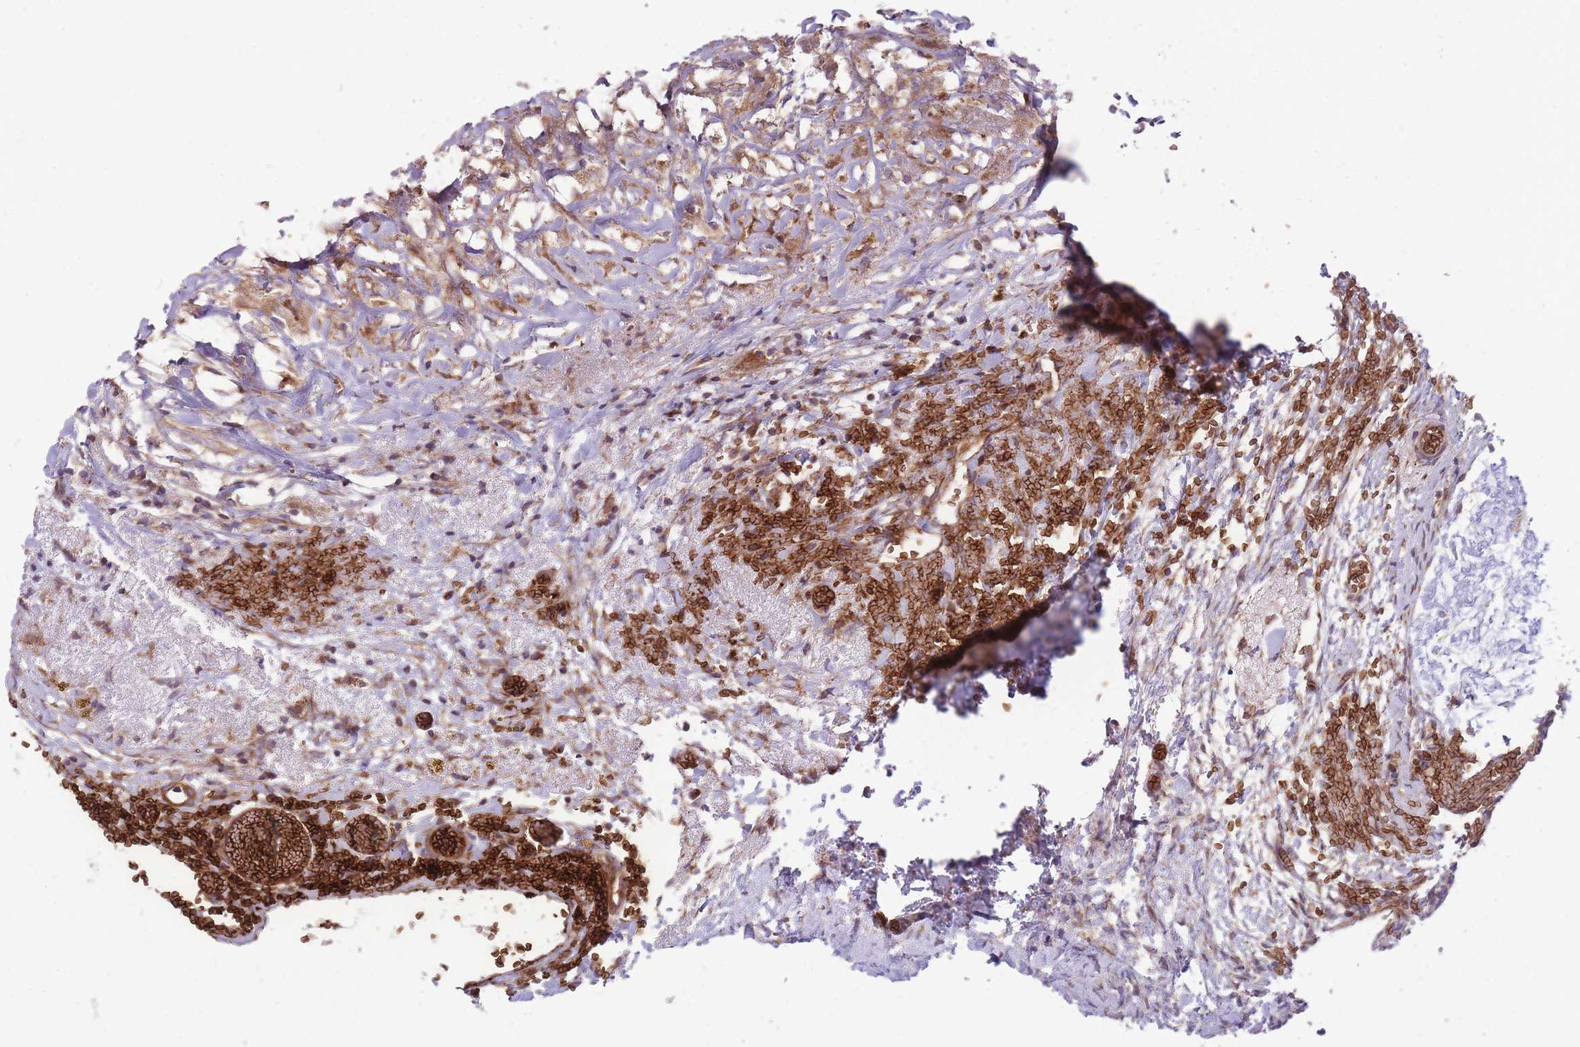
{"staining": {"intensity": "weak", "quantity": "25%-75%", "location": "cytoplasmic/membranous"}, "tissue": "ovary", "cell_type": "Ovarian stroma cells", "image_type": "normal", "snomed": [{"axis": "morphology", "description": "Normal tissue, NOS"}, {"axis": "topography", "description": "Ovary"}], "caption": "The immunohistochemical stain labels weak cytoplasmic/membranous staining in ovarian stroma cells of normal ovary.", "gene": "ANKRD10", "patient": {"sex": "female", "age": 39}}